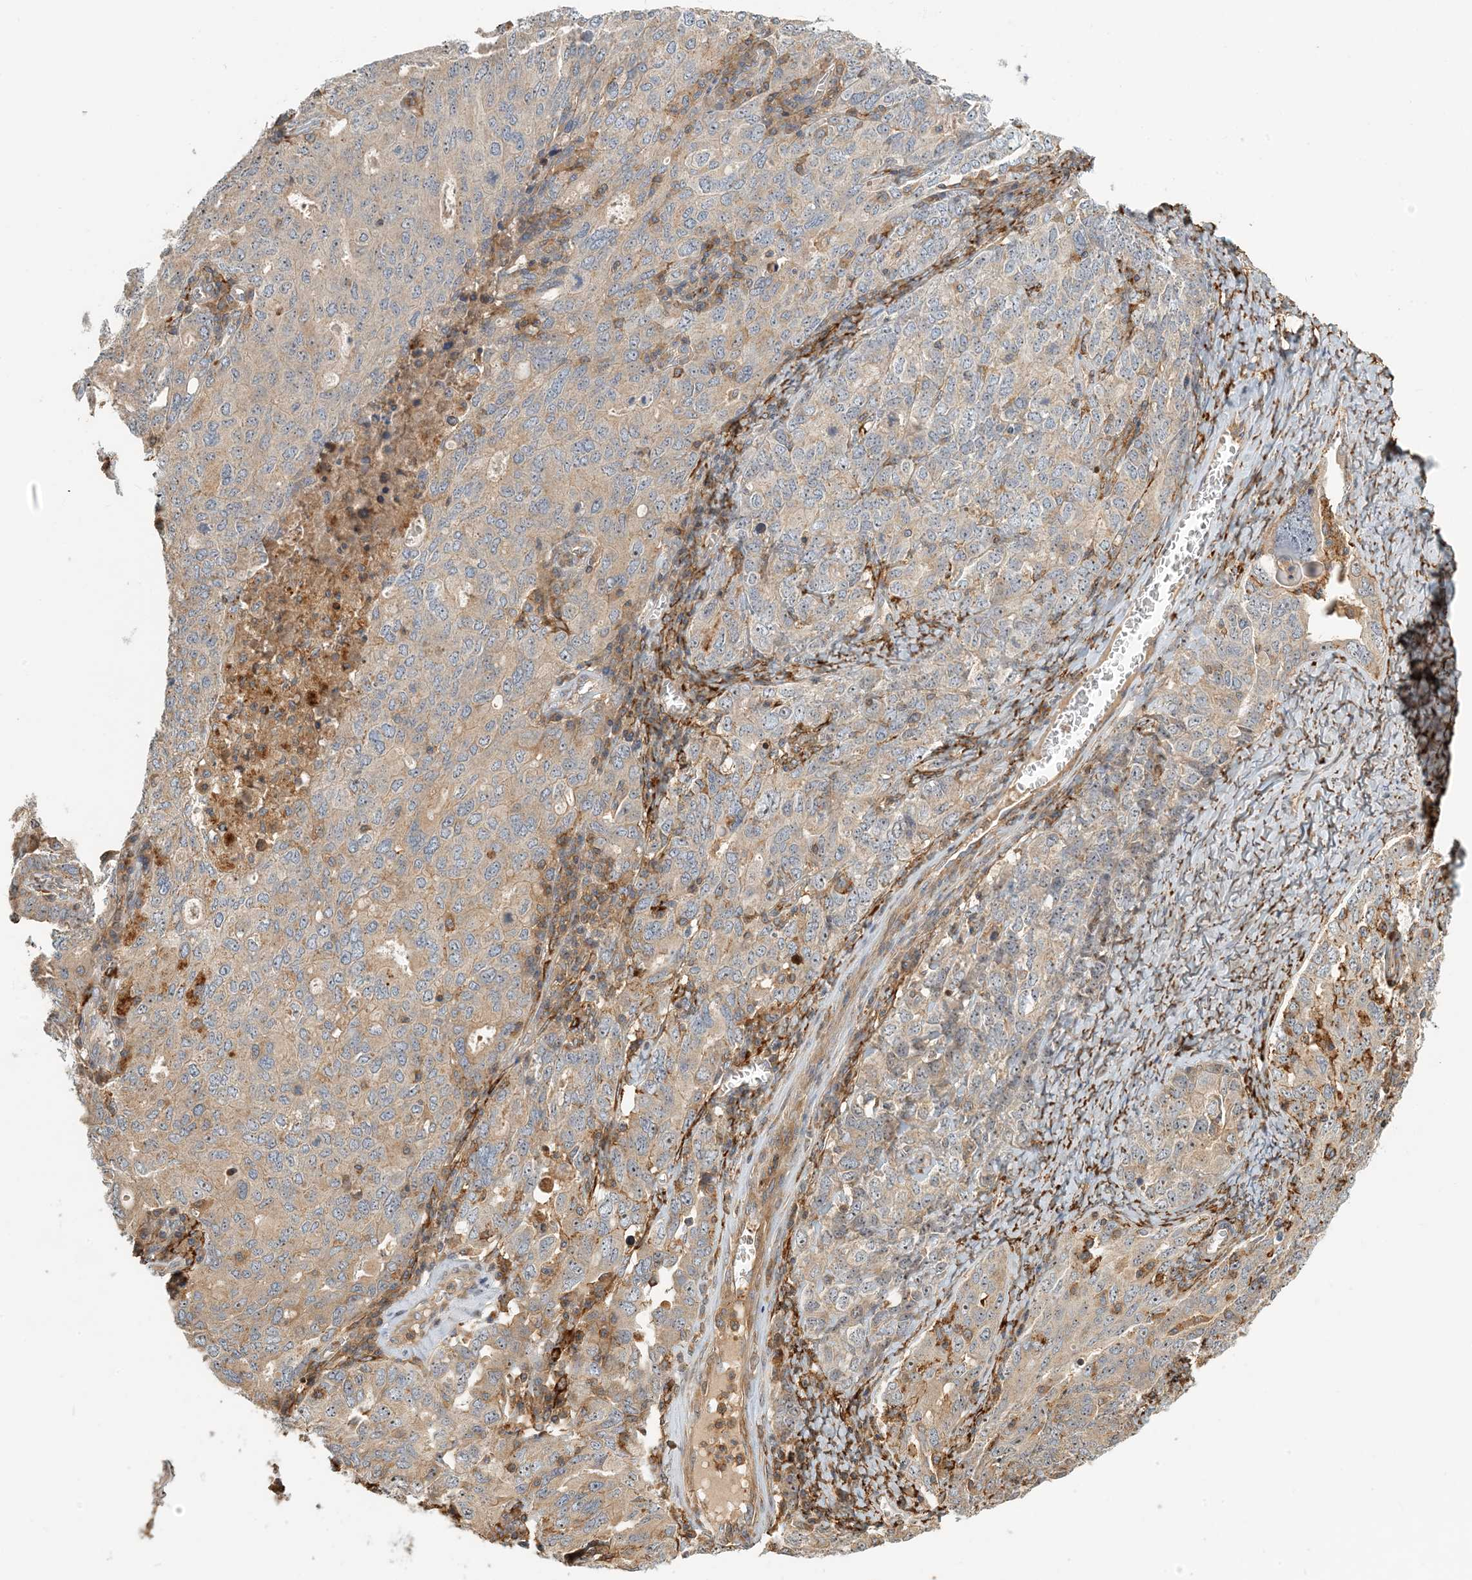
{"staining": {"intensity": "weak", "quantity": "<25%", "location": "cytoplasmic/membranous"}, "tissue": "ovarian cancer", "cell_type": "Tumor cells", "image_type": "cancer", "snomed": [{"axis": "morphology", "description": "Carcinoma, endometroid"}, {"axis": "topography", "description": "Ovary"}], "caption": "High power microscopy histopathology image of an immunohistochemistry (IHC) photomicrograph of ovarian endometroid carcinoma, revealing no significant staining in tumor cells. (Immunohistochemistry, brightfield microscopy, high magnification).", "gene": "COLEC11", "patient": {"sex": "female", "age": 62}}